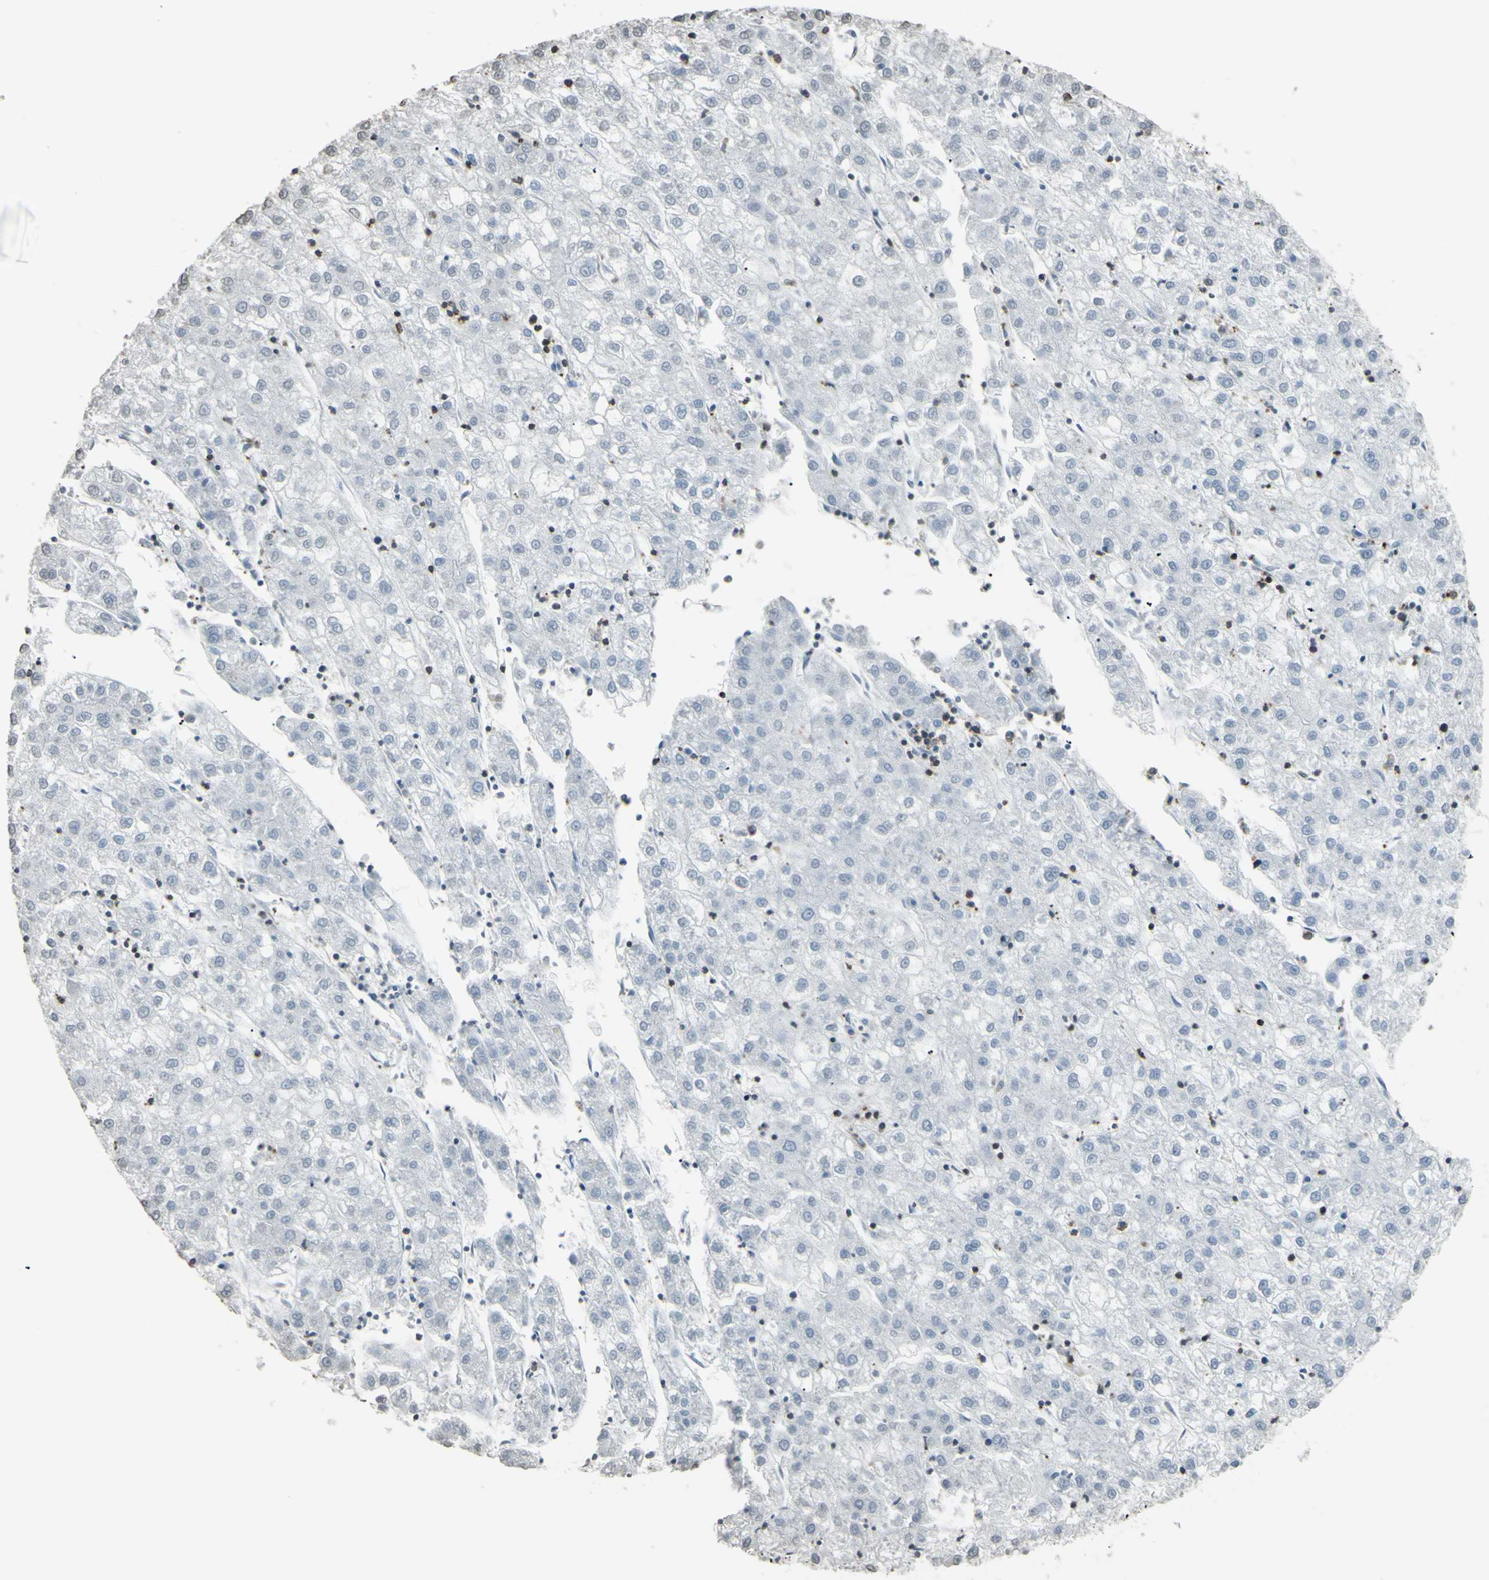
{"staining": {"intensity": "negative", "quantity": "none", "location": "none"}, "tissue": "liver cancer", "cell_type": "Tumor cells", "image_type": "cancer", "snomed": [{"axis": "morphology", "description": "Carcinoma, Hepatocellular, NOS"}, {"axis": "topography", "description": "Liver"}], "caption": "Hepatocellular carcinoma (liver) was stained to show a protein in brown. There is no significant staining in tumor cells.", "gene": "PSTPIP1", "patient": {"sex": "male", "age": 72}}